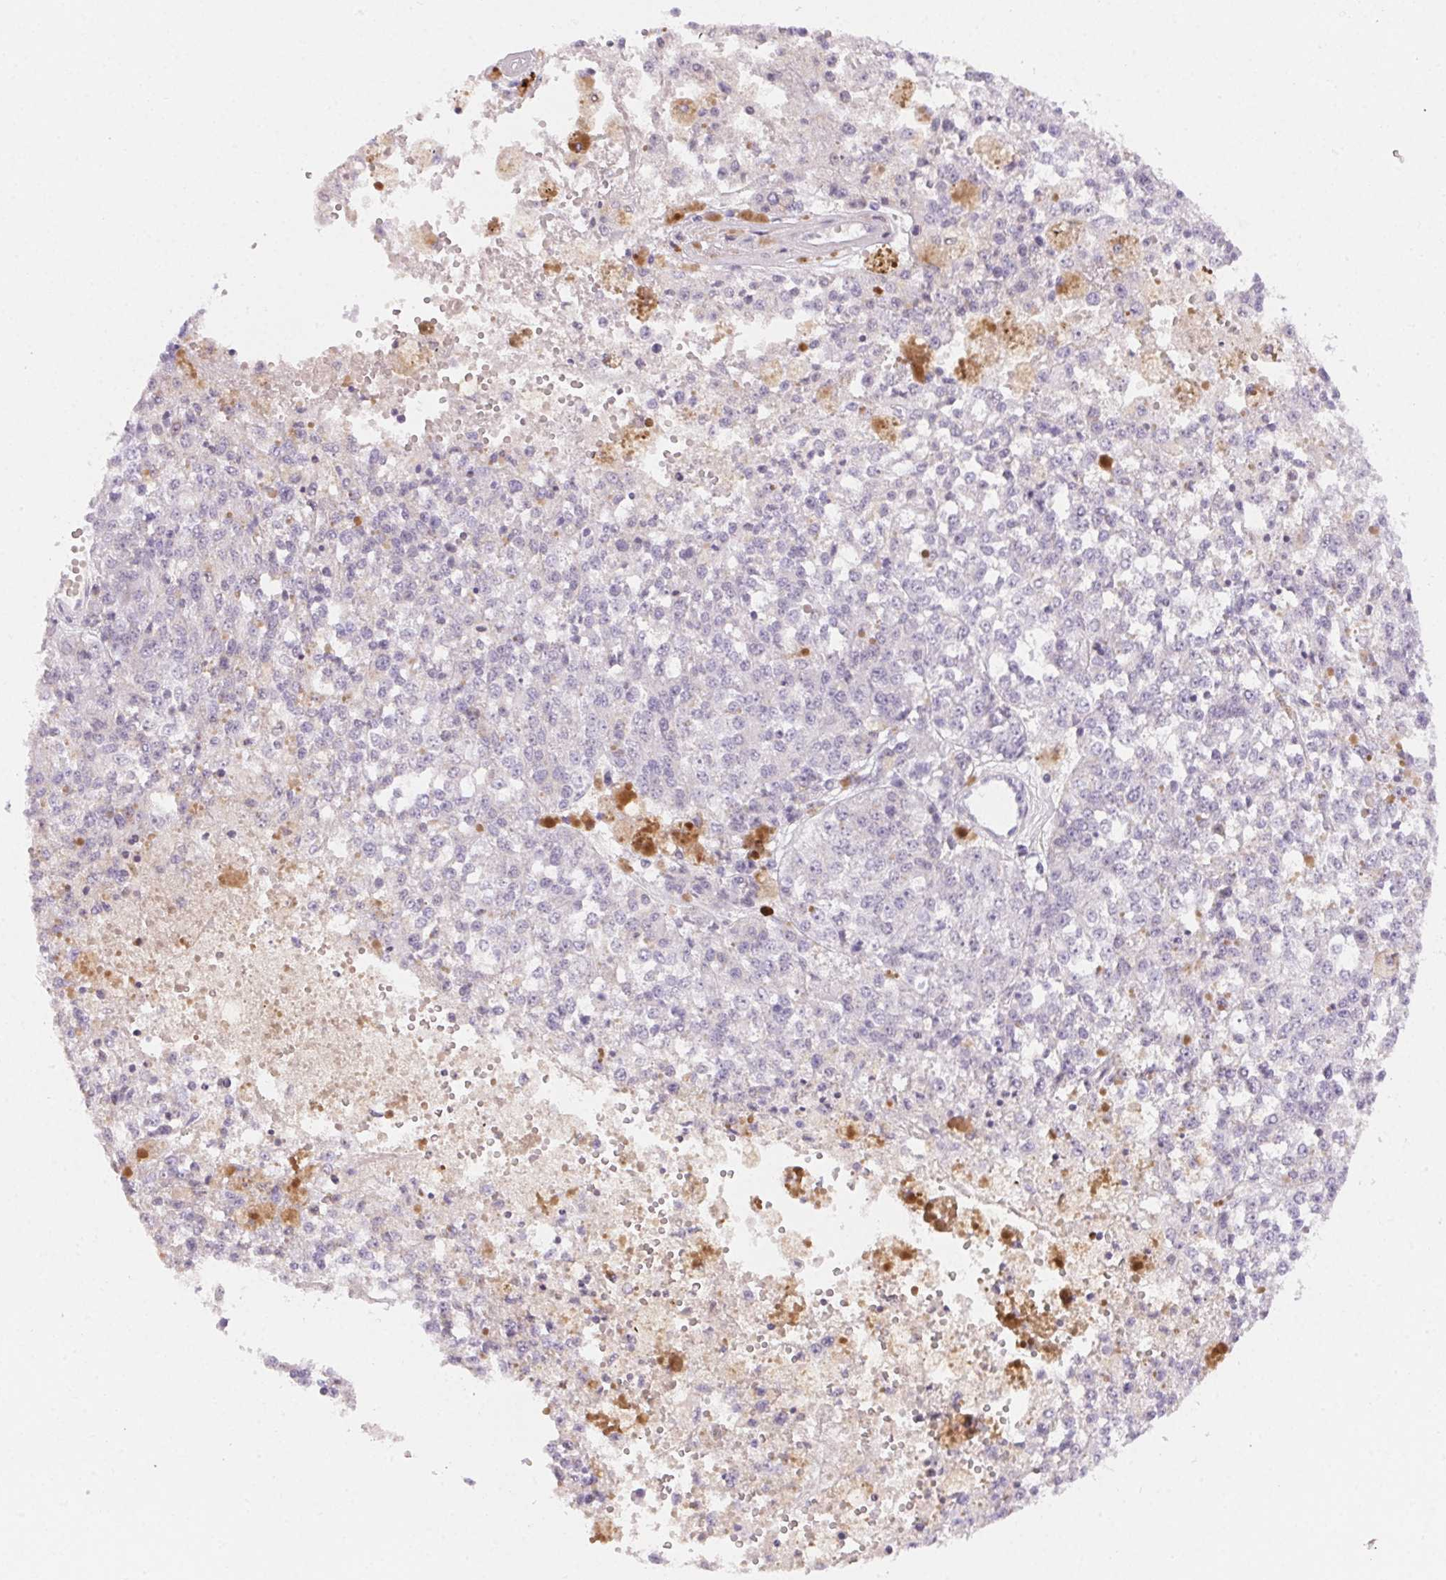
{"staining": {"intensity": "negative", "quantity": "none", "location": "none"}, "tissue": "melanoma", "cell_type": "Tumor cells", "image_type": "cancer", "snomed": [{"axis": "morphology", "description": "Malignant melanoma, Metastatic site"}, {"axis": "topography", "description": "Lymph node"}], "caption": "This is an immunohistochemistry (IHC) photomicrograph of malignant melanoma (metastatic site). There is no positivity in tumor cells.", "gene": "PADI4", "patient": {"sex": "female", "age": 64}}